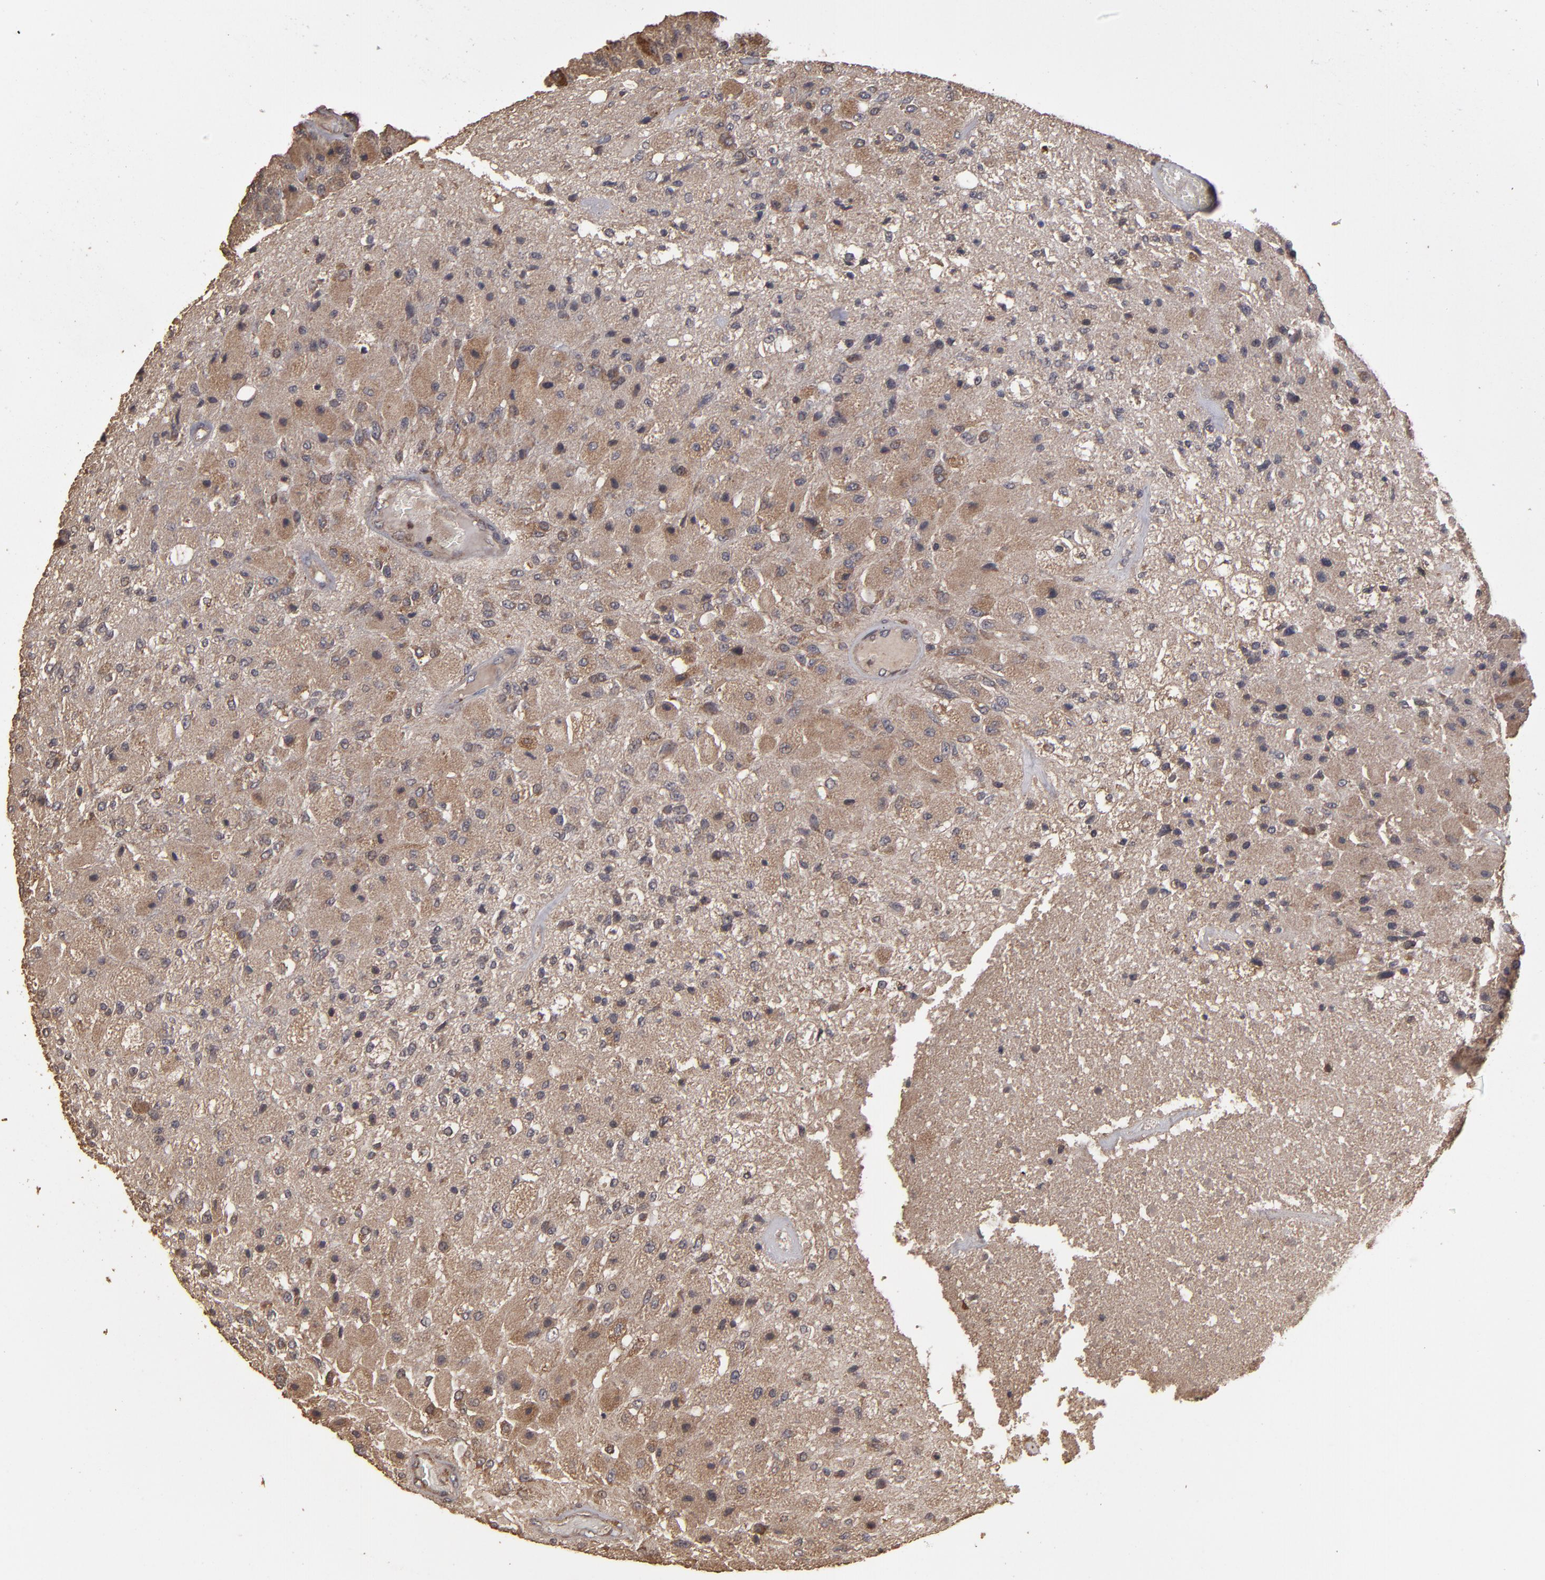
{"staining": {"intensity": "weak", "quantity": "25%-75%", "location": "cytoplasmic/membranous"}, "tissue": "glioma", "cell_type": "Tumor cells", "image_type": "cancer", "snomed": [{"axis": "morphology", "description": "Normal tissue, NOS"}, {"axis": "morphology", "description": "Glioma, malignant, High grade"}, {"axis": "topography", "description": "Cerebral cortex"}], "caption": "This photomicrograph exhibits IHC staining of human high-grade glioma (malignant), with low weak cytoplasmic/membranous staining in about 25%-75% of tumor cells.", "gene": "MMP2", "patient": {"sex": "male", "age": 77}}